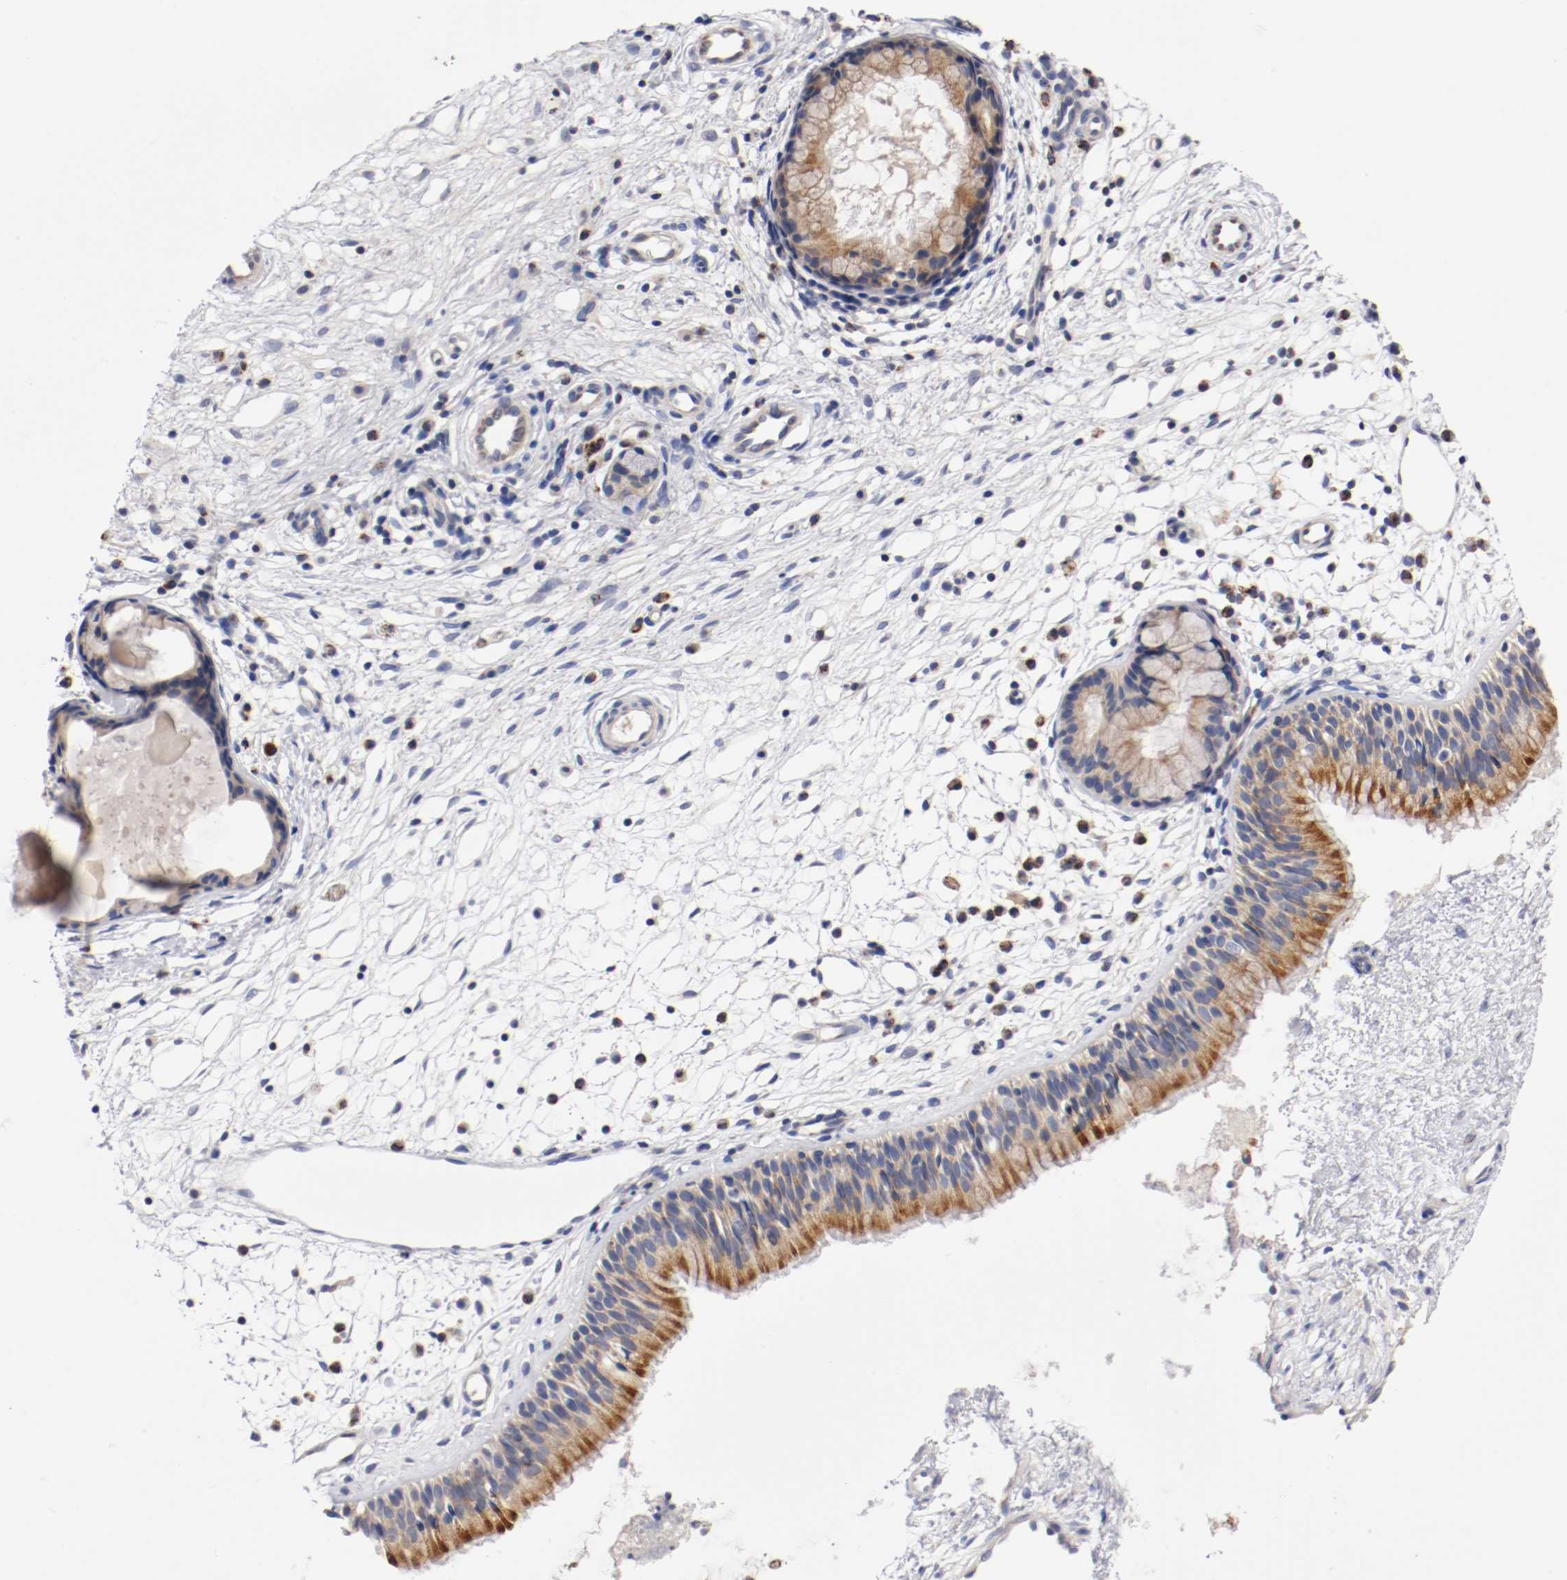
{"staining": {"intensity": "strong", "quantity": ">75%", "location": "cytoplasmic/membranous"}, "tissue": "nasopharynx", "cell_type": "Respiratory epithelial cells", "image_type": "normal", "snomed": [{"axis": "morphology", "description": "Normal tissue, NOS"}, {"axis": "topography", "description": "Nasopharynx"}], "caption": "Immunohistochemical staining of unremarkable human nasopharynx exhibits strong cytoplasmic/membranous protein staining in approximately >75% of respiratory epithelial cells. Nuclei are stained in blue.", "gene": "PCSK6", "patient": {"sex": "male", "age": 21}}